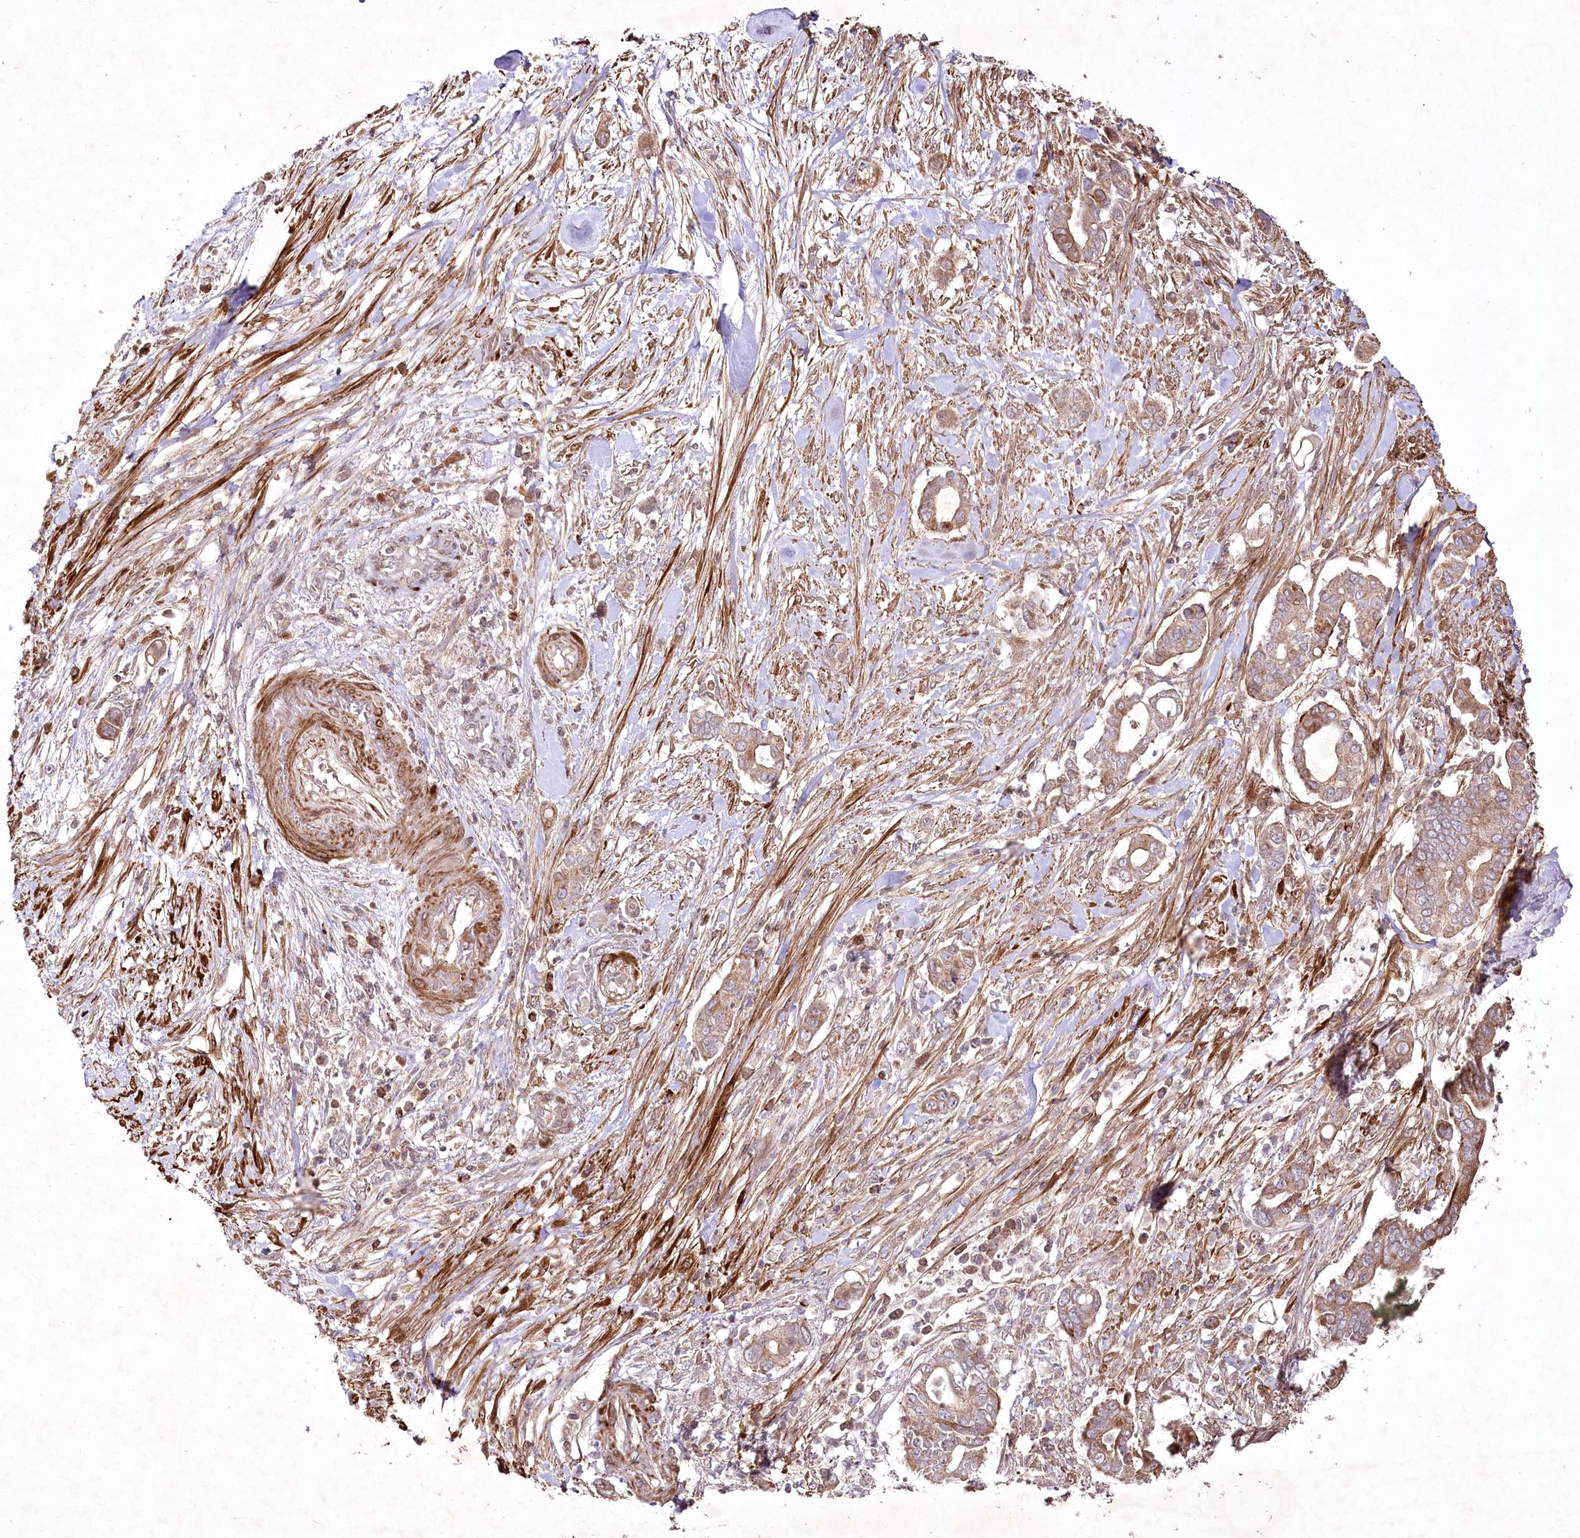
{"staining": {"intensity": "moderate", "quantity": ">75%", "location": "cytoplasmic/membranous"}, "tissue": "pancreatic cancer", "cell_type": "Tumor cells", "image_type": "cancer", "snomed": [{"axis": "morphology", "description": "Adenocarcinoma, NOS"}, {"axis": "topography", "description": "Pancreas"}], "caption": "Moderate cytoplasmic/membranous protein staining is appreciated in approximately >75% of tumor cells in pancreatic adenocarcinoma.", "gene": "PSTK", "patient": {"sex": "male", "age": 68}}